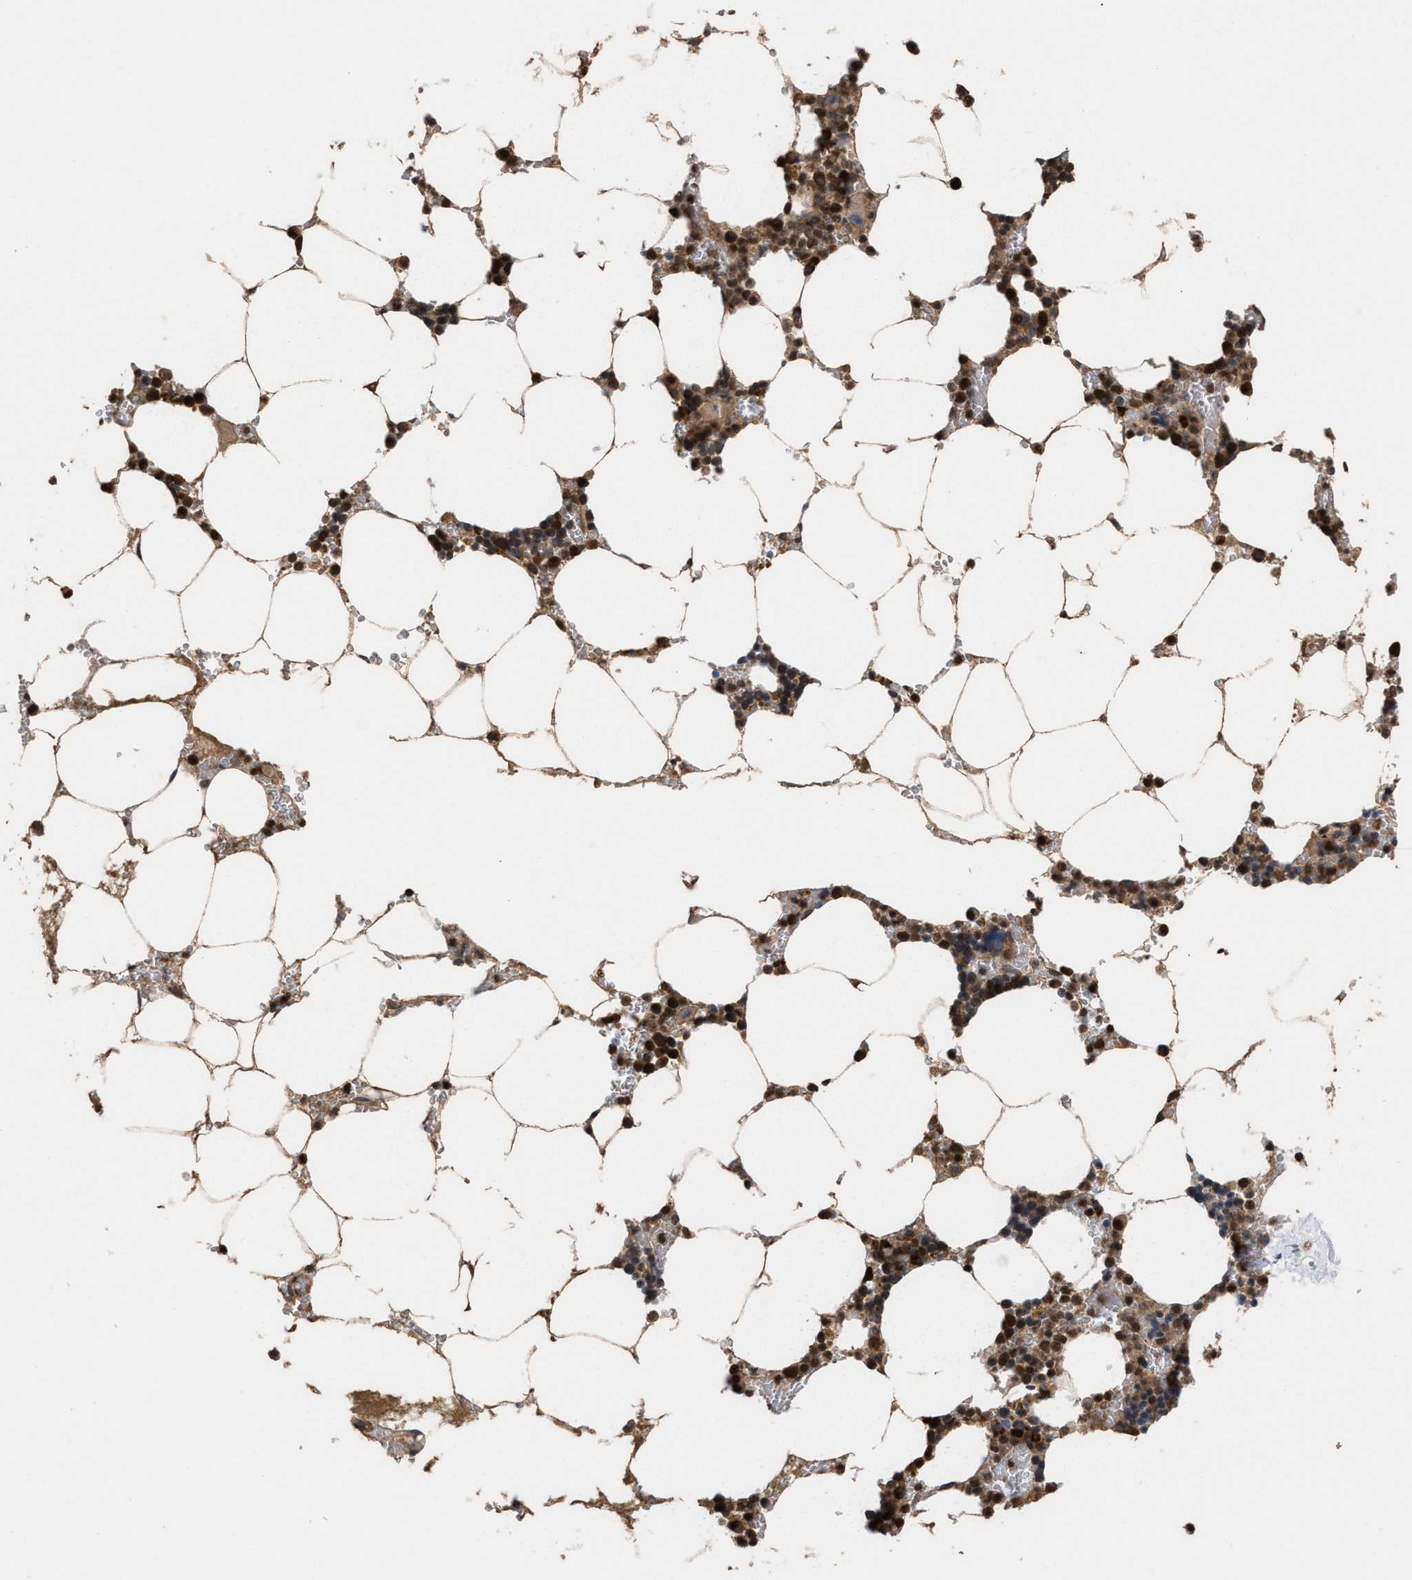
{"staining": {"intensity": "moderate", "quantity": ">75%", "location": "cytoplasmic/membranous,nuclear"}, "tissue": "bone marrow", "cell_type": "Hematopoietic cells", "image_type": "normal", "snomed": [{"axis": "morphology", "description": "Normal tissue, NOS"}, {"axis": "topography", "description": "Bone marrow"}], "caption": "This micrograph displays normal bone marrow stained with IHC to label a protein in brown. The cytoplasmic/membranous,nuclear of hematopoietic cells show moderate positivity for the protein. Nuclei are counter-stained blue.", "gene": "C9orf78", "patient": {"sex": "male", "age": 70}}